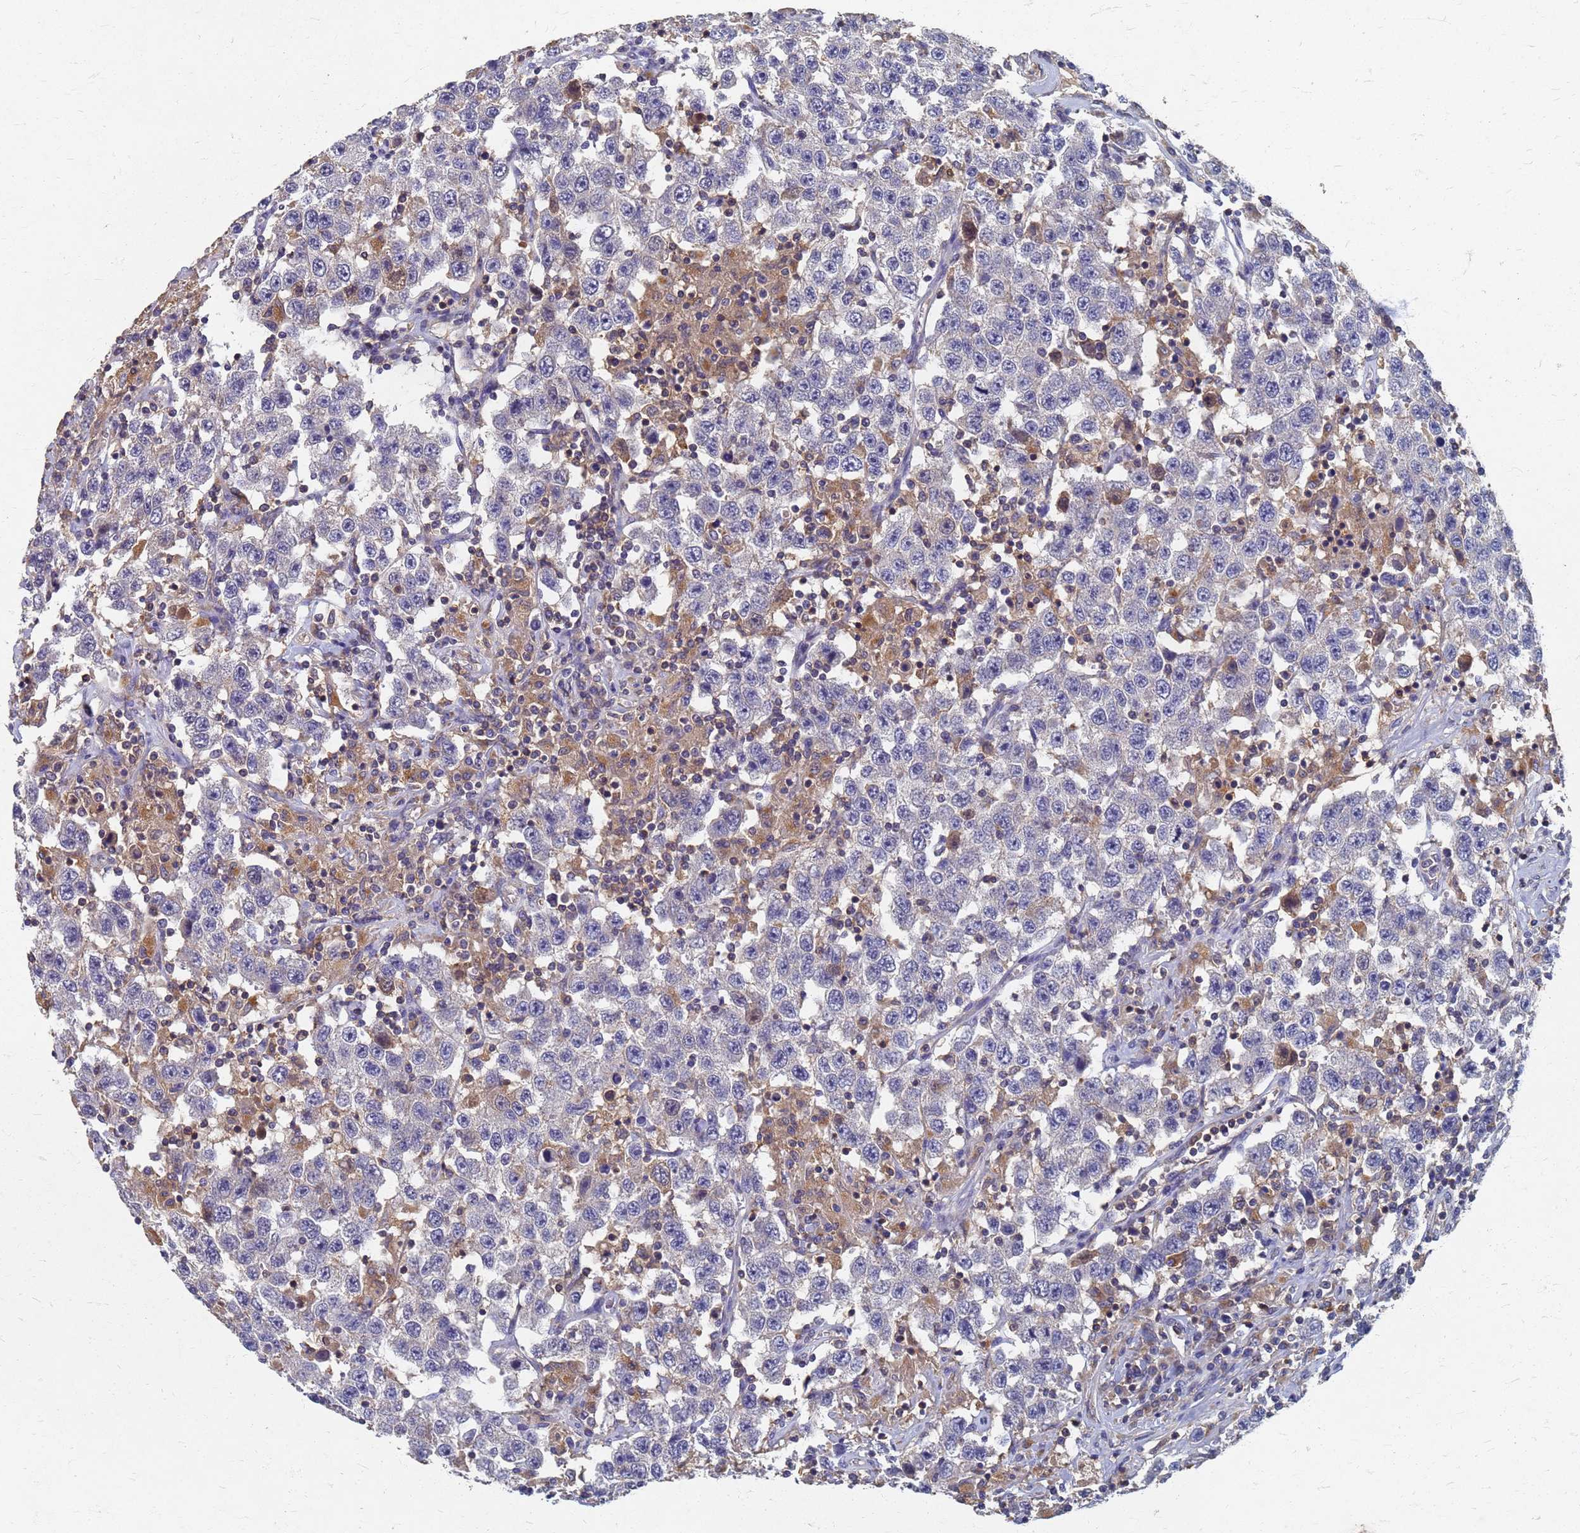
{"staining": {"intensity": "negative", "quantity": "none", "location": "none"}, "tissue": "testis cancer", "cell_type": "Tumor cells", "image_type": "cancer", "snomed": [{"axis": "morphology", "description": "Seminoma, NOS"}, {"axis": "topography", "description": "Testis"}], "caption": "A histopathology image of seminoma (testis) stained for a protein demonstrates no brown staining in tumor cells.", "gene": "KRCC1", "patient": {"sex": "male", "age": 41}}